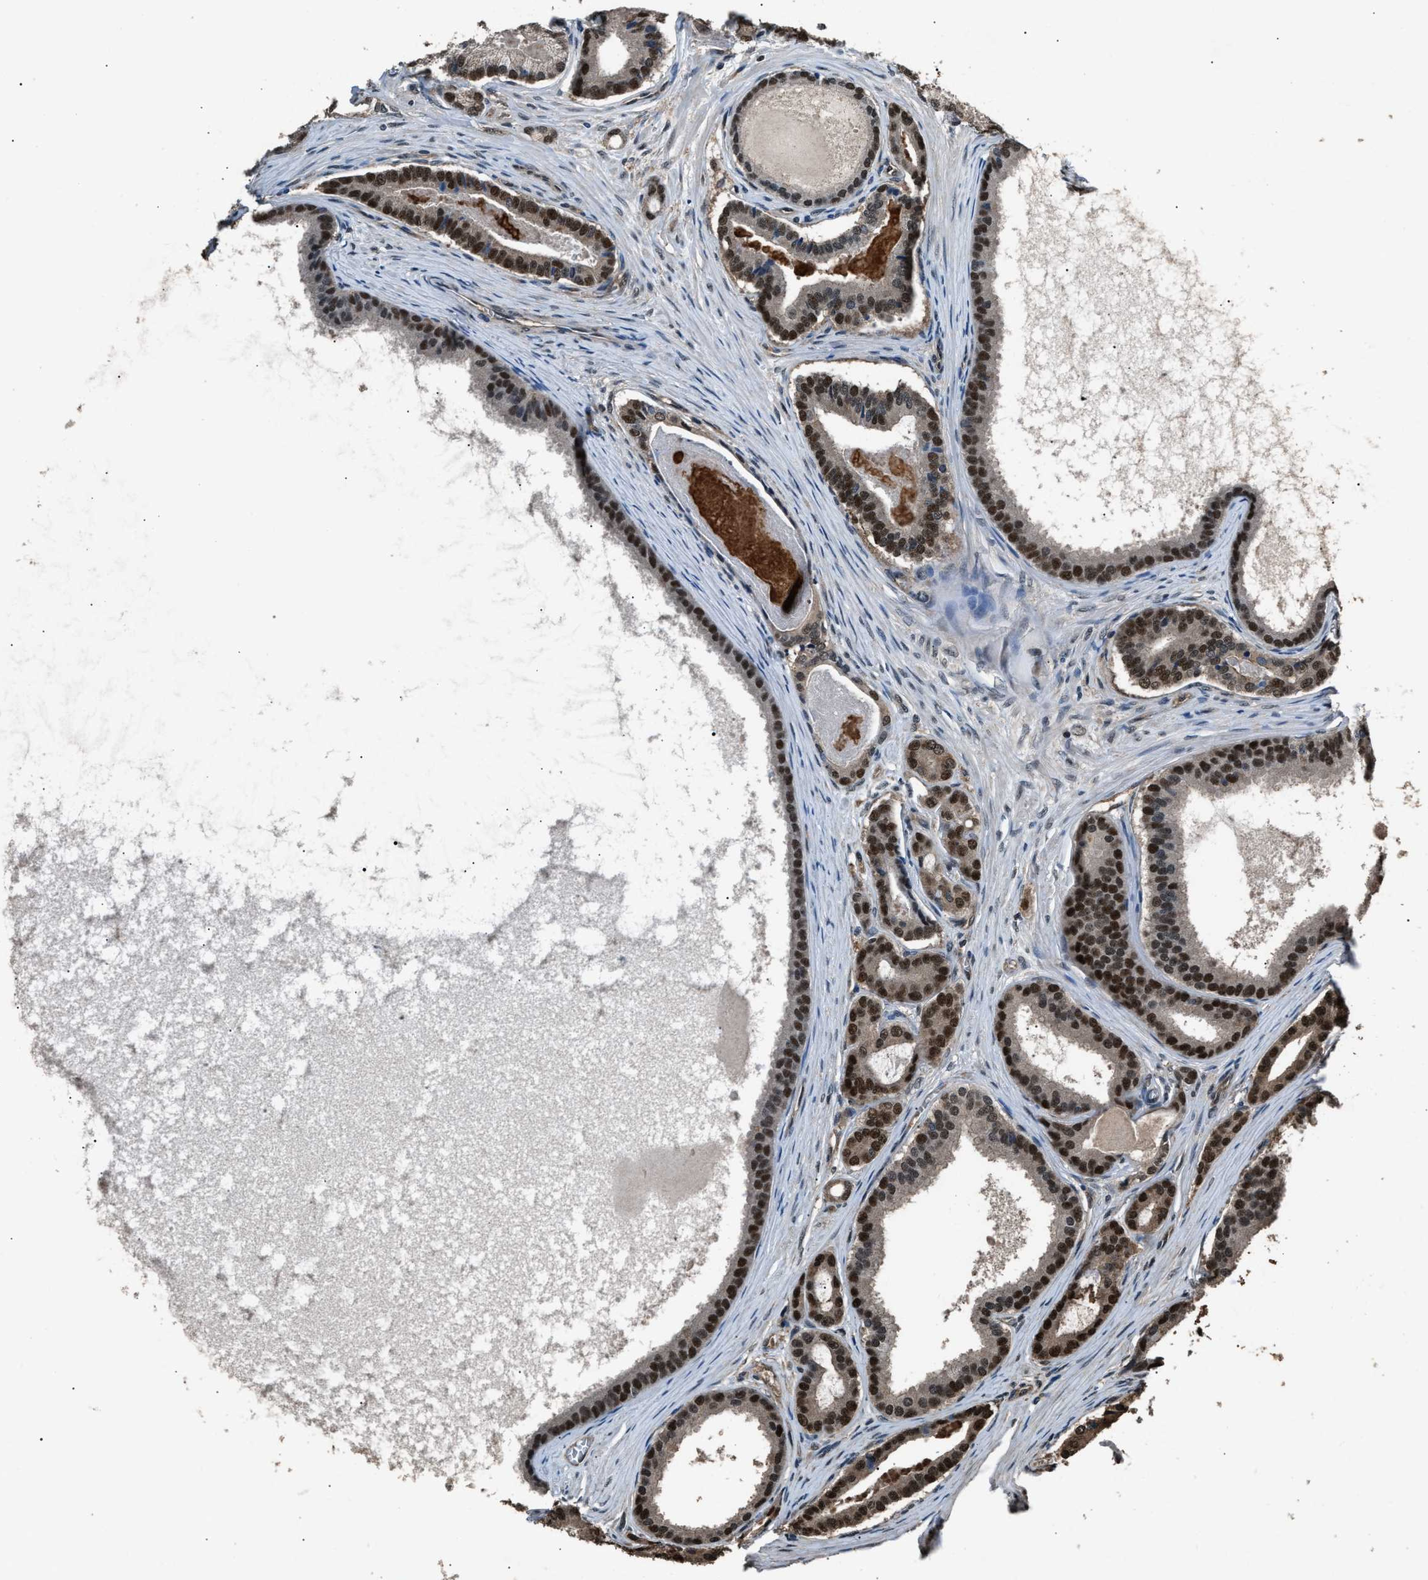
{"staining": {"intensity": "moderate", "quantity": ">75%", "location": "cytoplasmic/membranous,nuclear"}, "tissue": "prostate cancer", "cell_type": "Tumor cells", "image_type": "cancer", "snomed": [{"axis": "morphology", "description": "Adenocarcinoma, High grade"}, {"axis": "topography", "description": "Prostate"}], "caption": "IHC of human prostate high-grade adenocarcinoma displays medium levels of moderate cytoplasmic/membranous and nuclear staining in about >75% of tumor cells.", "gene": "DFFA", "patient": {"sex": "male", "age": 60}}